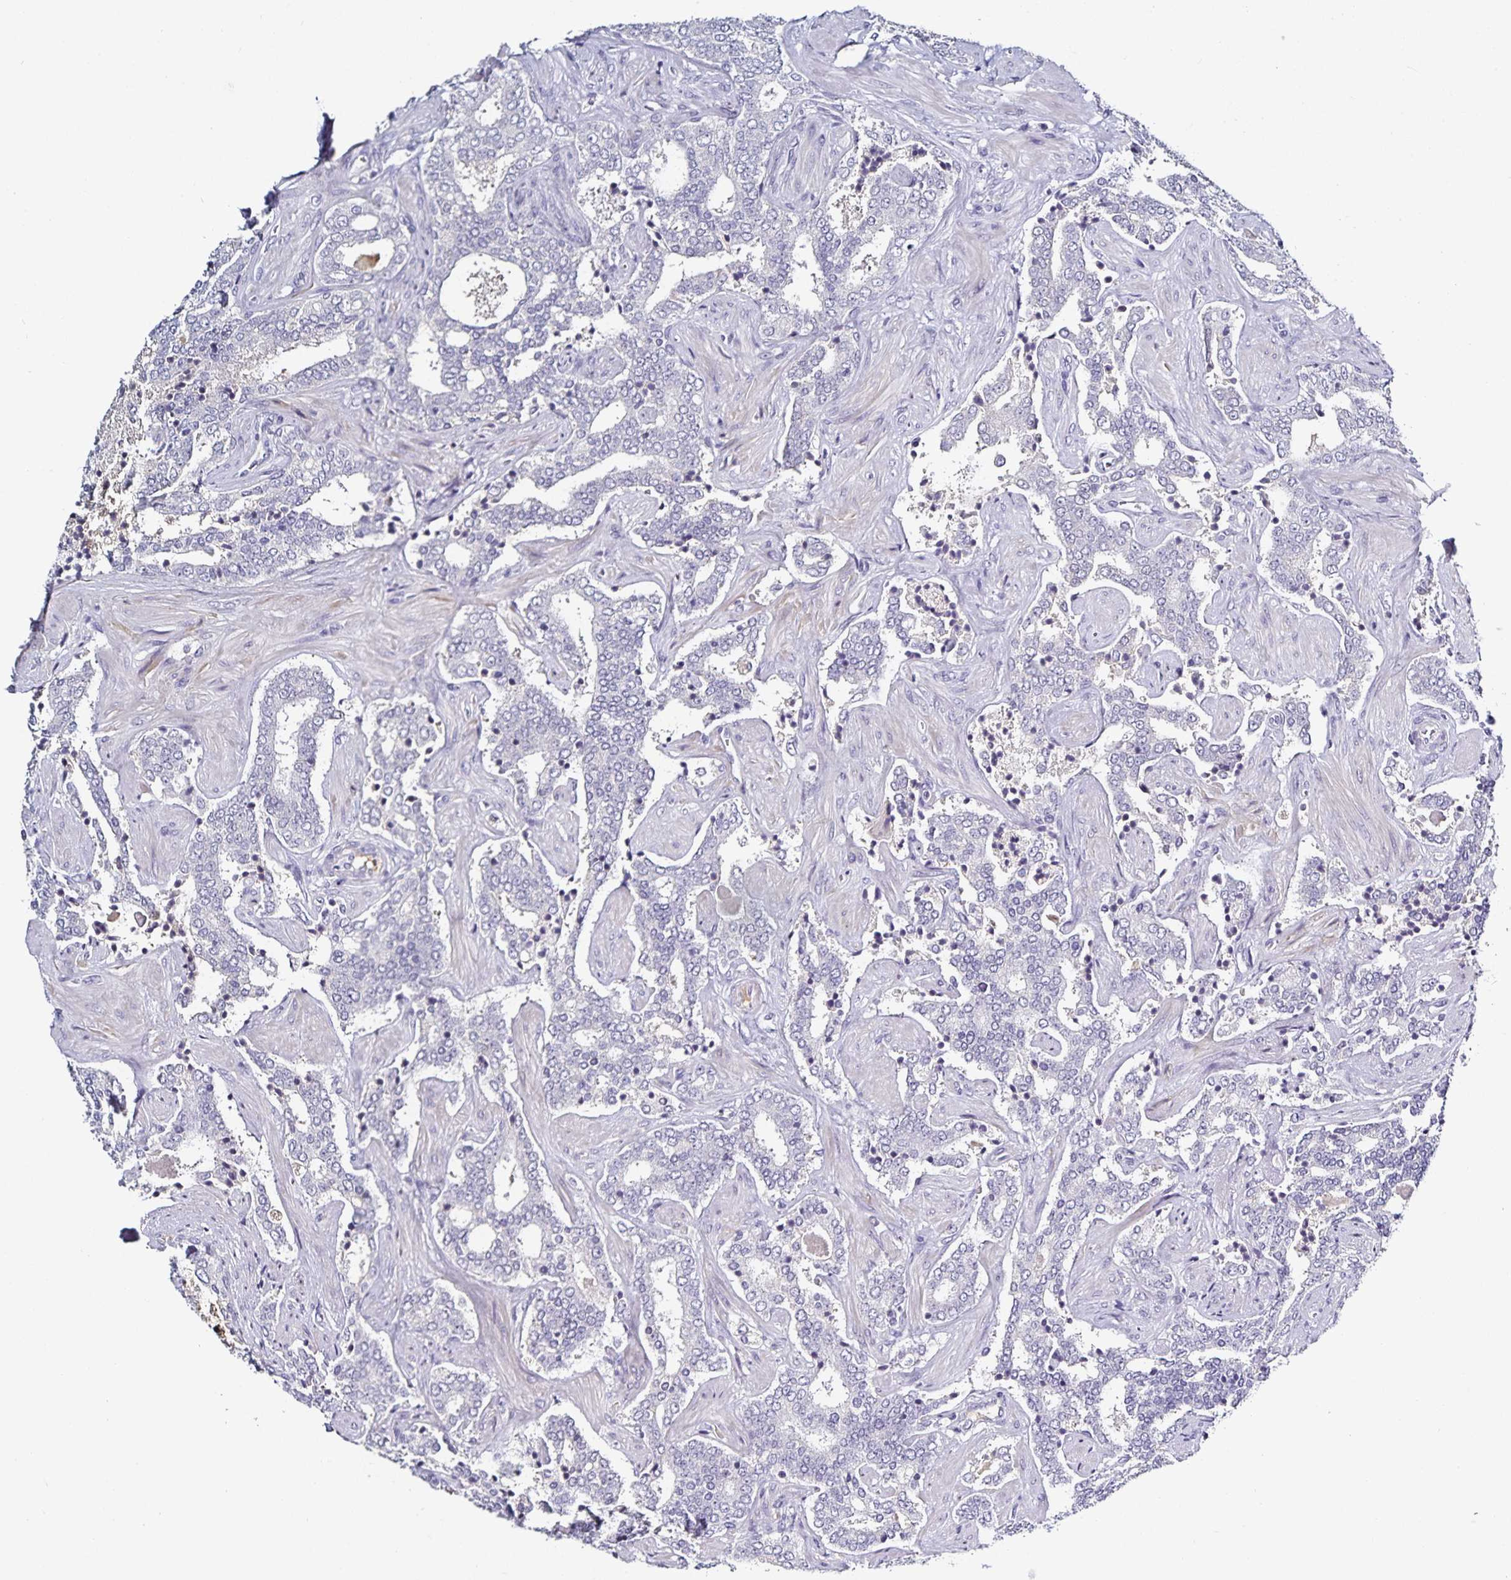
{"staining": {"intensity": "negative", "quantity": "none", "location": "none"}, "tissue": "prostate cancer", "cell_type": "Tumor cells", "image_type": "cancer", "snomed": [{"axis": "morphology", "description": "Adenocarcinoma, High grade"}, {"axis": "topography", "description": "Prostate"}], "caption": "Image shows no protein staining in tumor cells of adenocarcinoma (high-grade) (prostate) tissue. (DAB (3,3'-diaminobenzidine) immunohistochemistry (IHC), high magnification).", "gene": "TTR", "patient": {"sex": "male", "age": 60}}